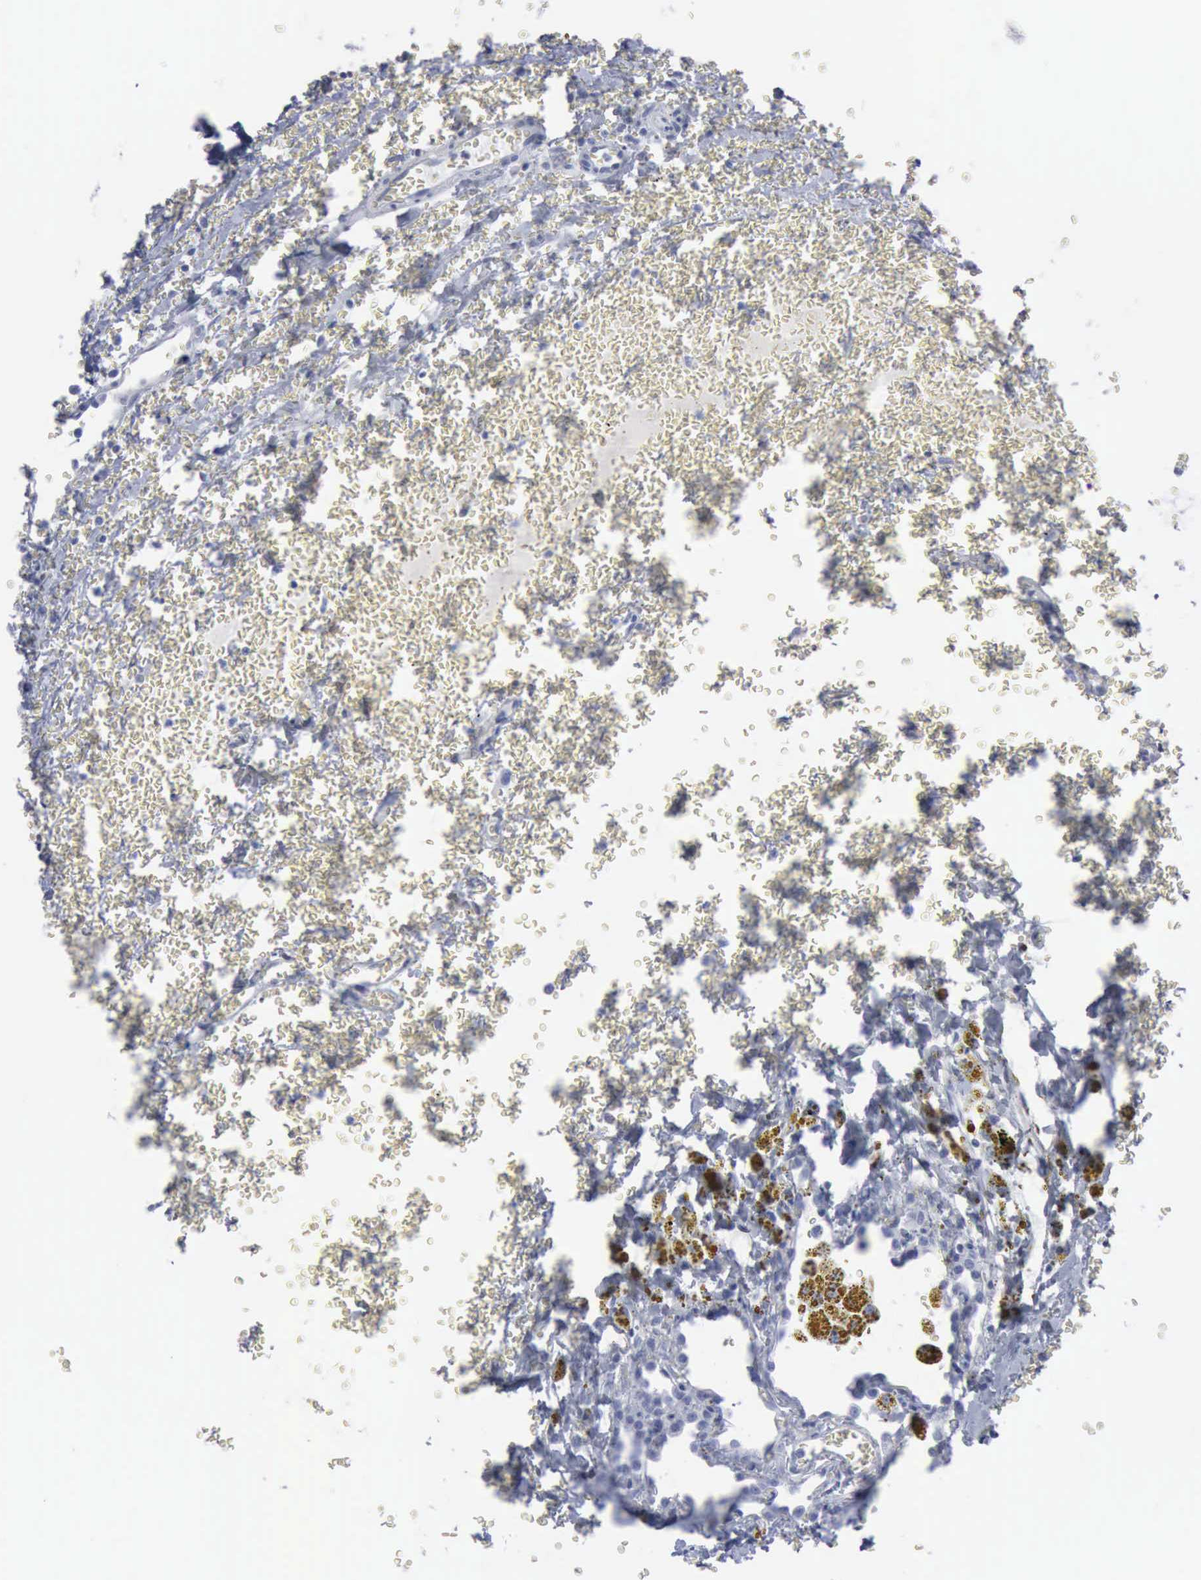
{"staining": {"intensity": "negative", "quantity": "none", "location": "none"}, "tissue": "carcinoid", "cell_type": "Tumor cells", "image_type": "cancer", "snomed": [{"axis": "morphology", "description": "Carcinoid, malignant, NOS"}, {"axis": "topography", "description": "Bronchus"}], "caption": "The IHC micrograph has no significant expression in tumor cells of carcinoid tissue.", "gene": "VCAM1", "patient": {"sex": "male", "age": 55}}